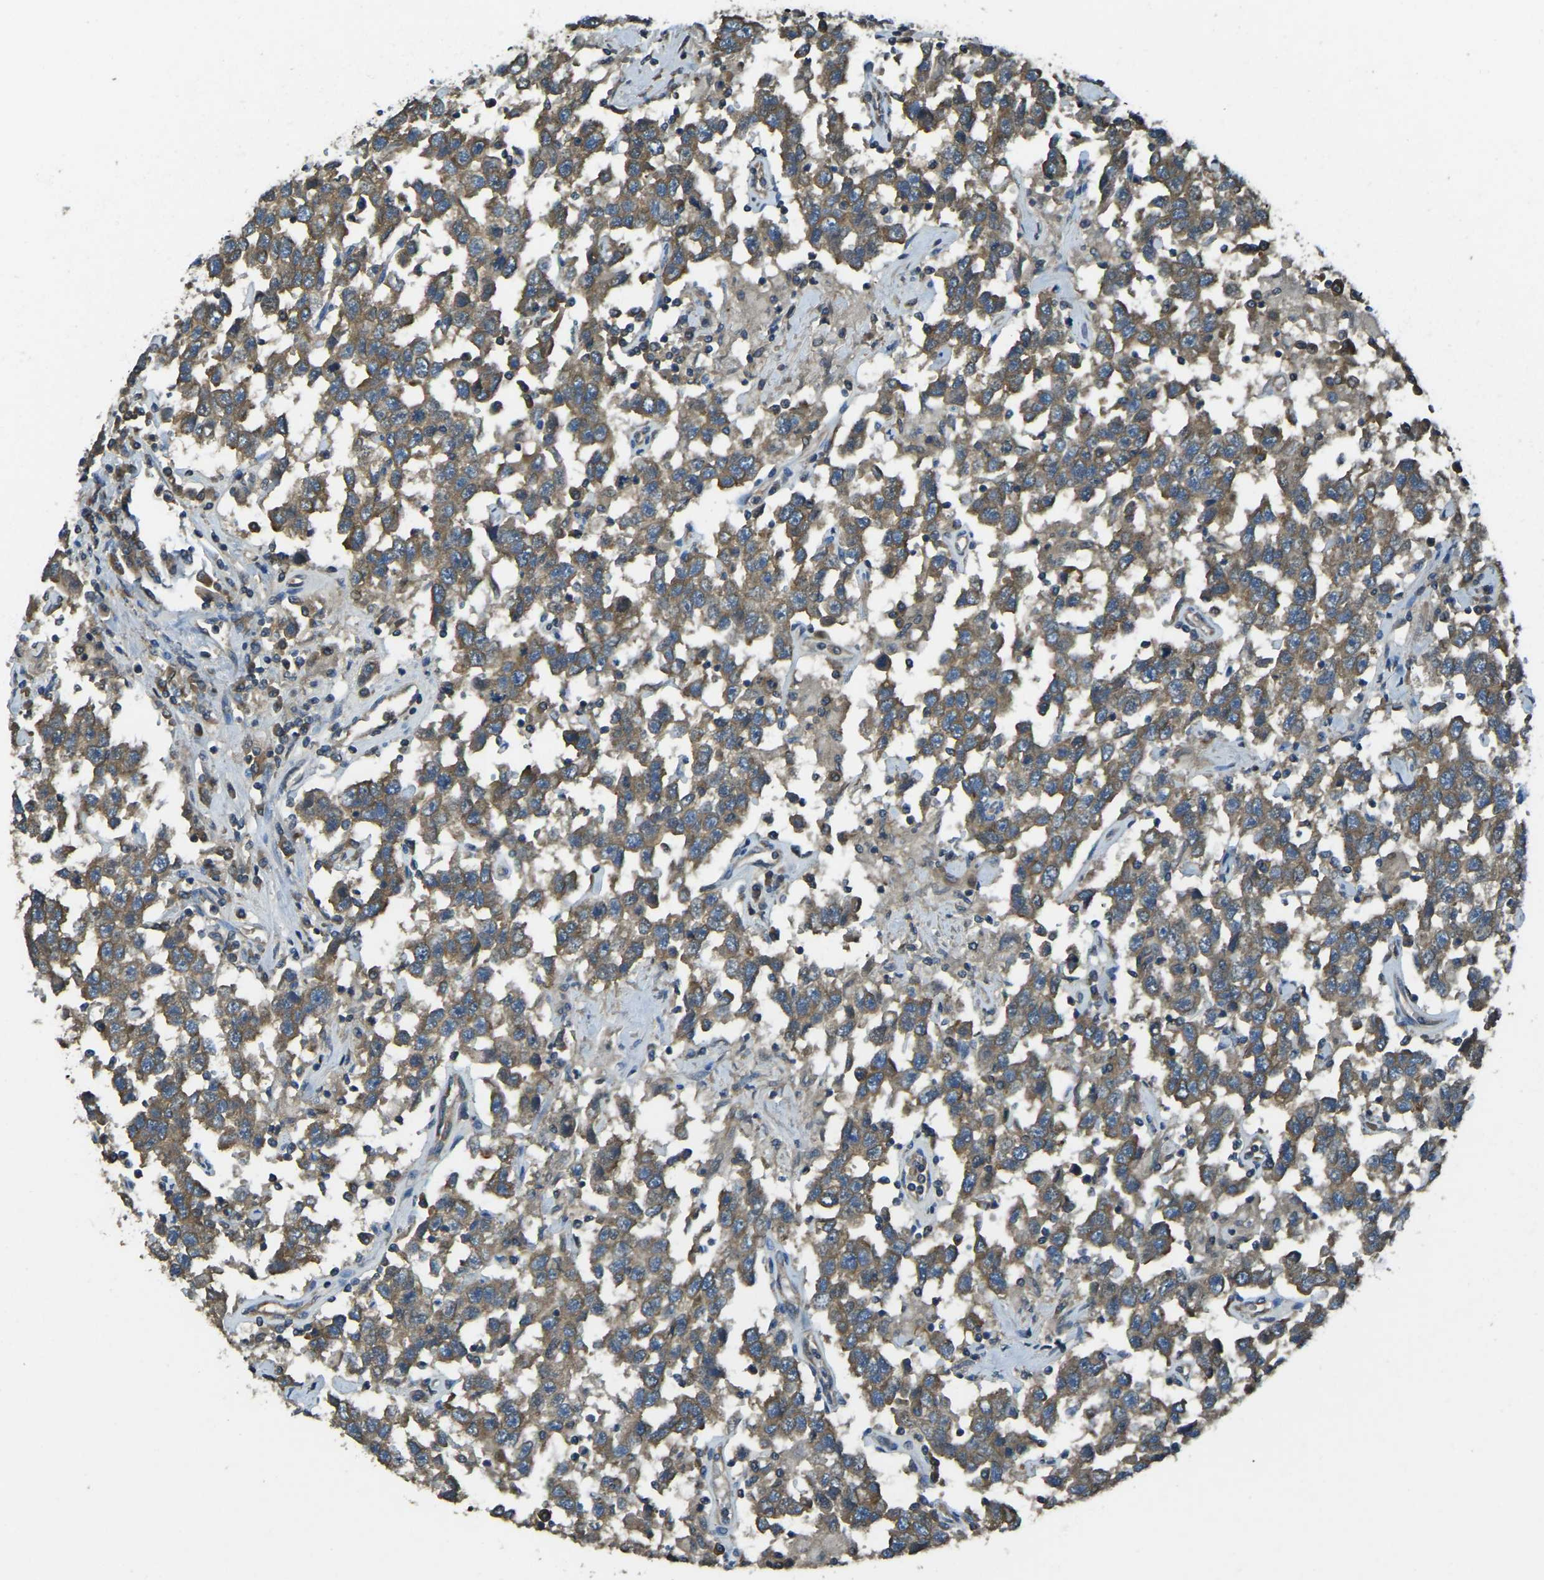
{"staining": {"intensity": "moderate", "quantity": ">75%", "location": "cytoplasmic/membranous"}, "tissue": "testis cancer", "cell_type": "Tumor cells", "image_type": "cancer", "snomed": [{"axis": "morphology", "description": "Seminoma, NOS"}, {"axis": "topography", "description": "Testis"}], "caption": "Seminoma (testis) stained with a protein marker demonstrates moderate staining in tumor cells.", "gene": "AIMP1", "patient": {"sex": "male", "age": 41}}